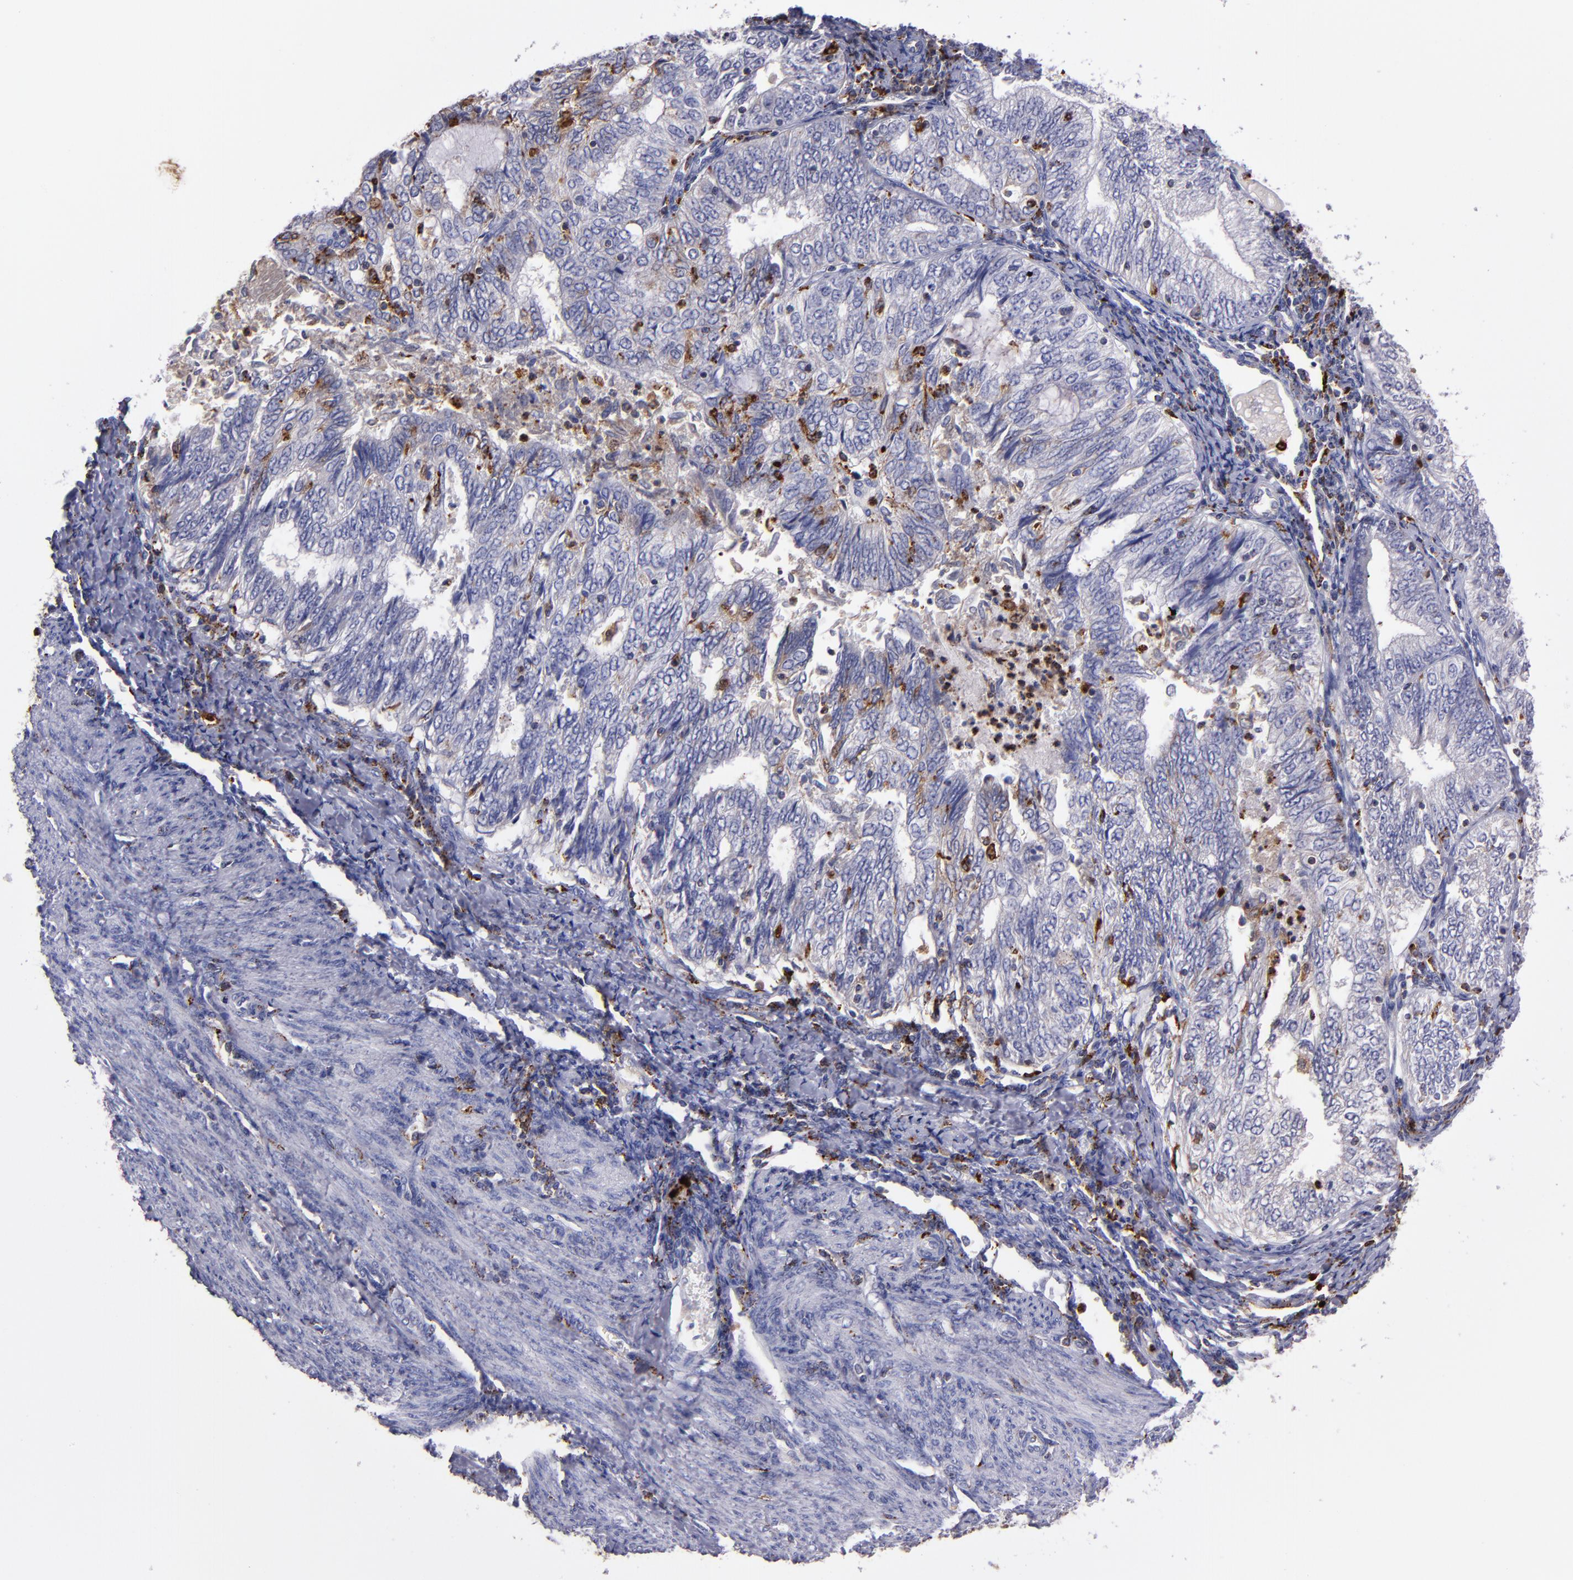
{"staining": {"intensity": "weak", "quantity": "25%-75%", "location": "cytoplasmic/membranous"}, "tissue": "endometrial cancer", "cell_type": "Tumor cells", "image_type": "cancer", "snomed": [{"axis": "morphology", "description": "Adenocarcinoma, NOS"}, {"axis": "topography", "description": "Endometrium"}], "caption": "Immunohistochemistry (DAB (3,3'-diaminobenzidine)) staining of adenocarcinoma (endometrial) demonstrates weak cytoplasmic/membranous protein expression in approximately 25%-75% of tumor cells. (DAB IHC with brightfield microscopy, high magnification).", "gene": "CTSS", "patient": {"sex": "female", "age": 69}}